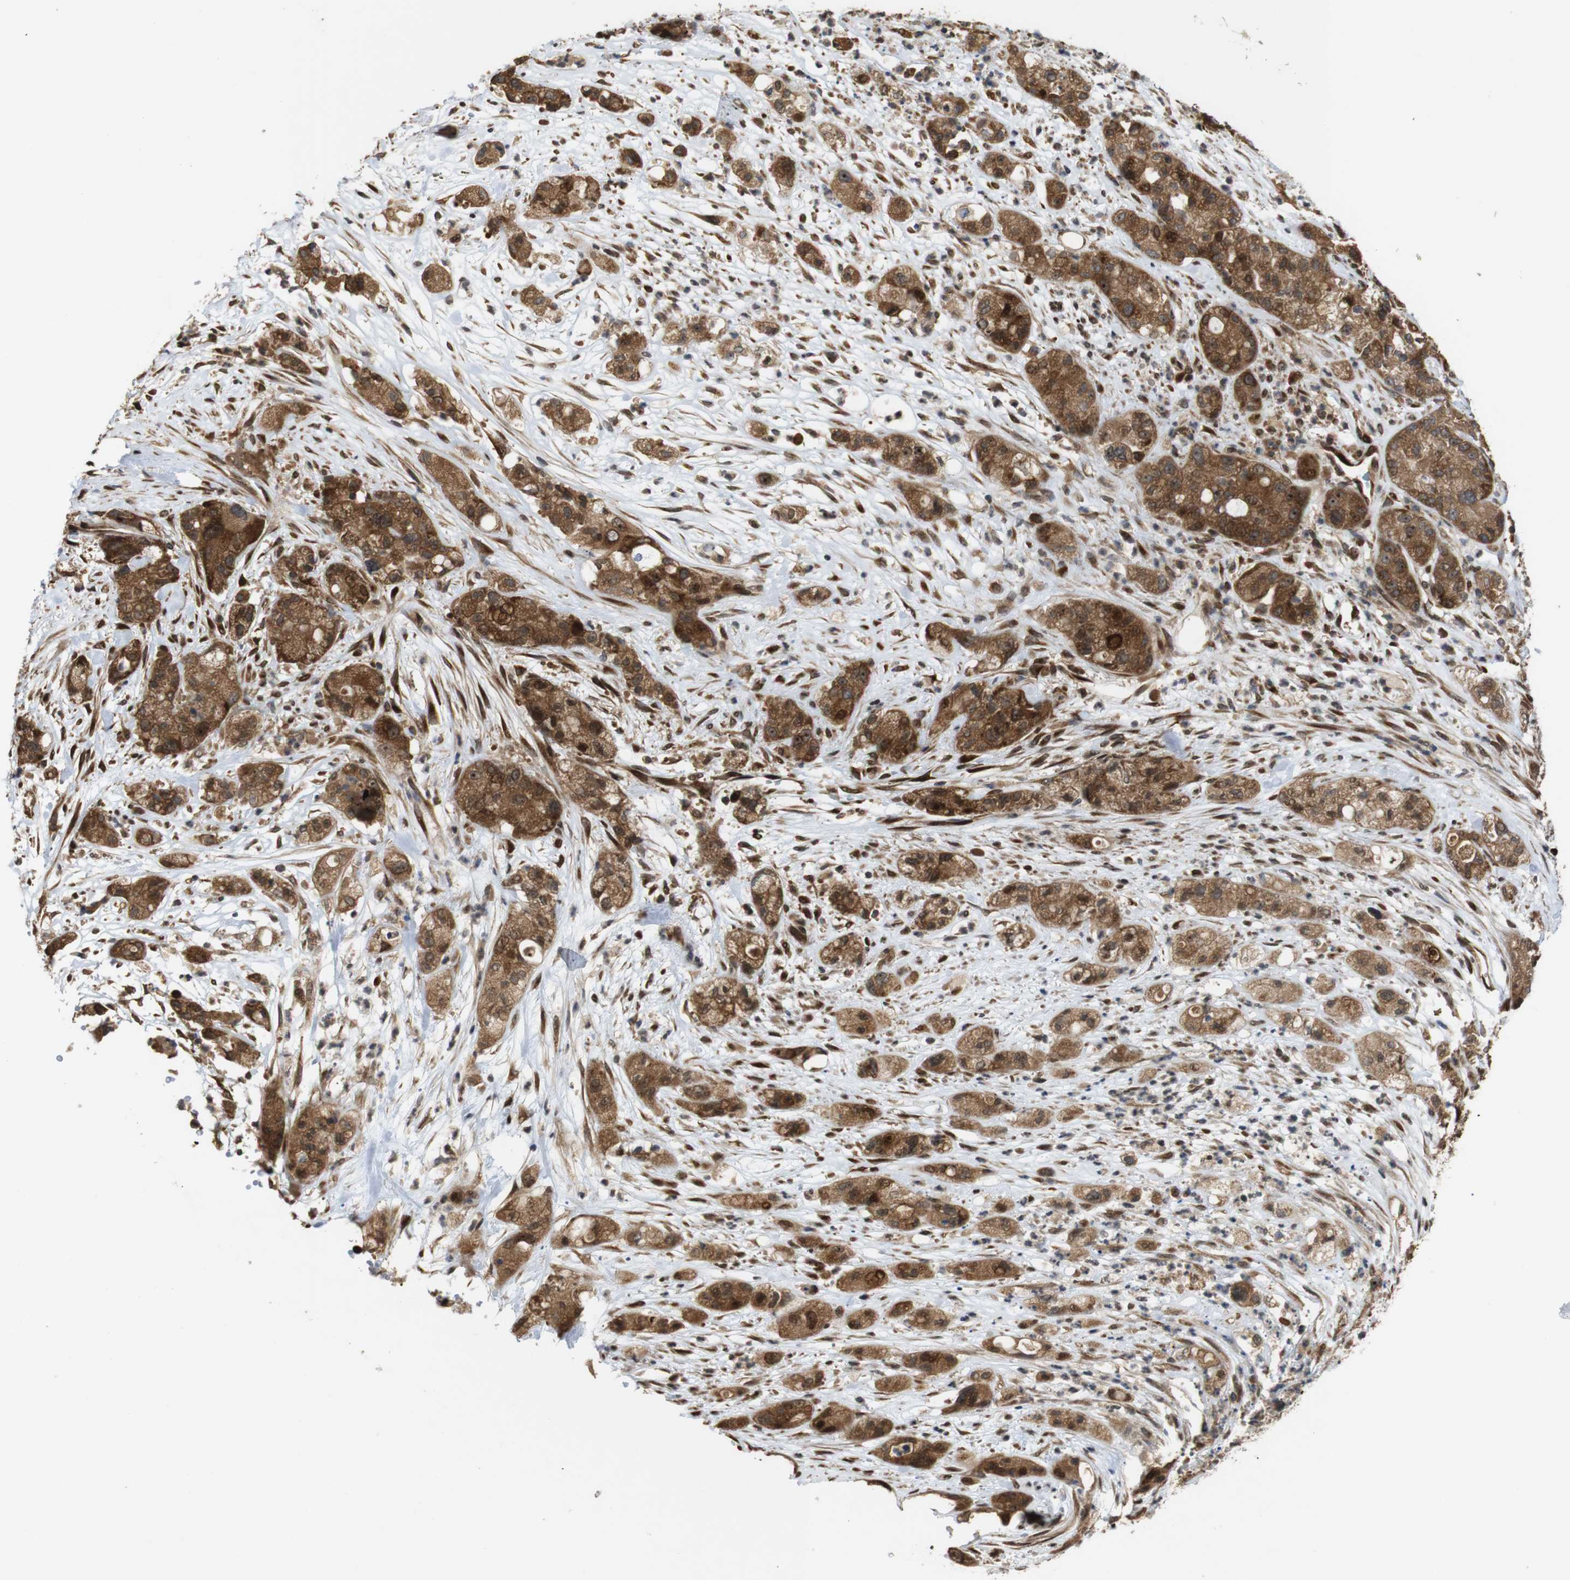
{"staining": {"intensity": "moderate", "quantity": ">75%", "location": "cytoplasmic/membranous,nuclear"}, "tissue": "pancreatic cancer", "cell_type": "Tumor cells", "image_type": "cancer", "snomed": [{"axis": "morphology", "description": "Adenocarcinoma, NOS"}, {"axis": "topography", "description": "Pancreas"}], "caption": "Immunohistochemical staining of human pancreatic adenocarcinoma reveals moderate cytoplasmic/membranous and nuclear protein staining in about >75% of tumor cells.", "gene": "EFCAB14", "patient": {"sex": "female", "age": 78}}